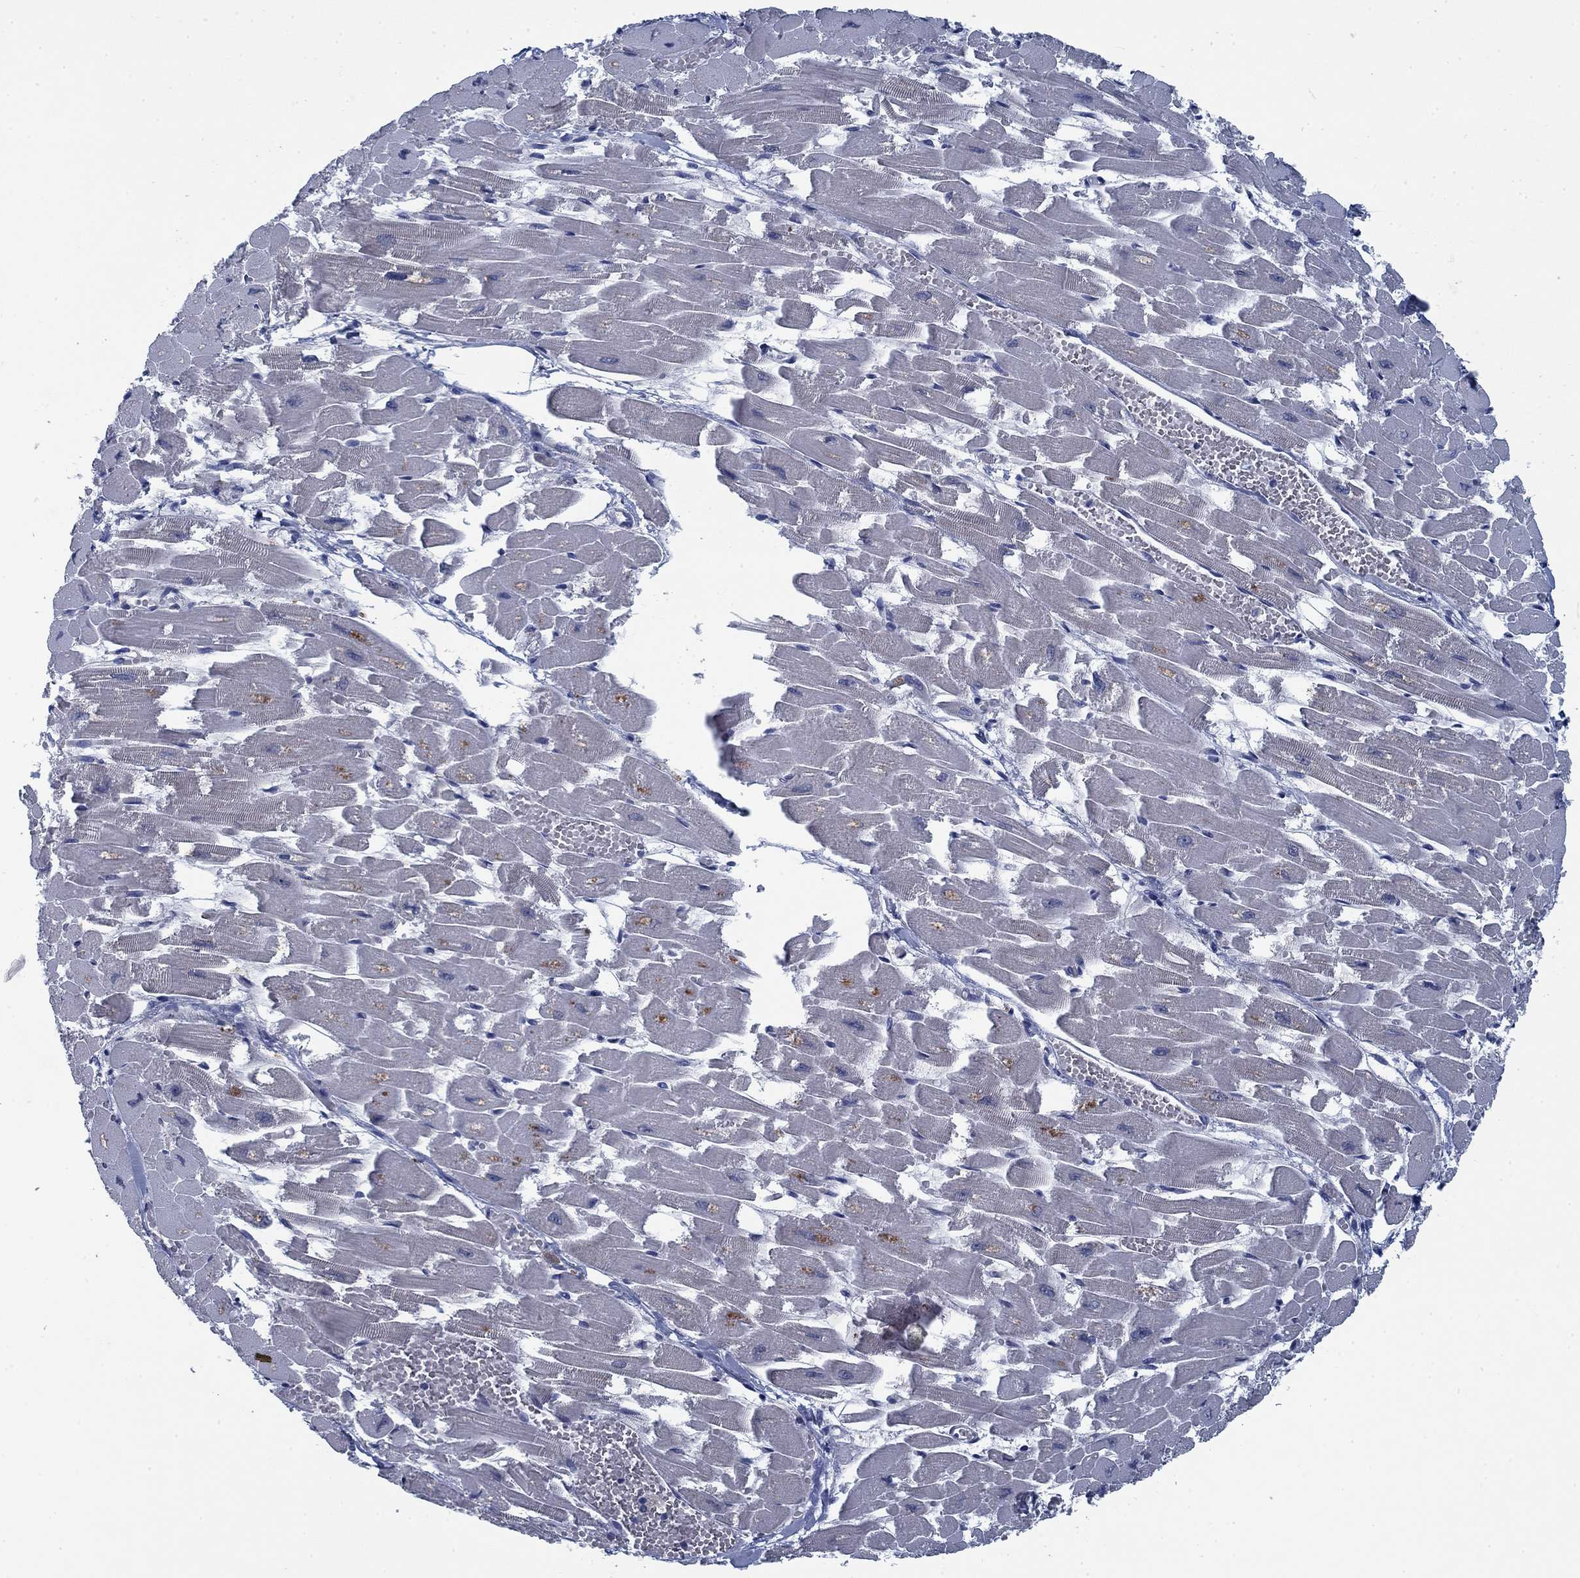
{"staining": {"intensity": "negative", "quantity": "none", "location": "none"}, "tissue": "heart muscle", "cell_type": "Cardiomyocytes", "image_type": "normal", "snomed": [{"axis": "morphology", "description": "Normal tissue, NOS"}, {"axis": "topography", "description": "Heart"}], "caption": "A high-resolution histopathology image shows immunohistochemistry (IHC) staining of unremarkable heart muscle, which displays no significant expression in cardiomyocytes.", "gene": "PNMA8A", "patient": {"sex": "female", "age": 52}}